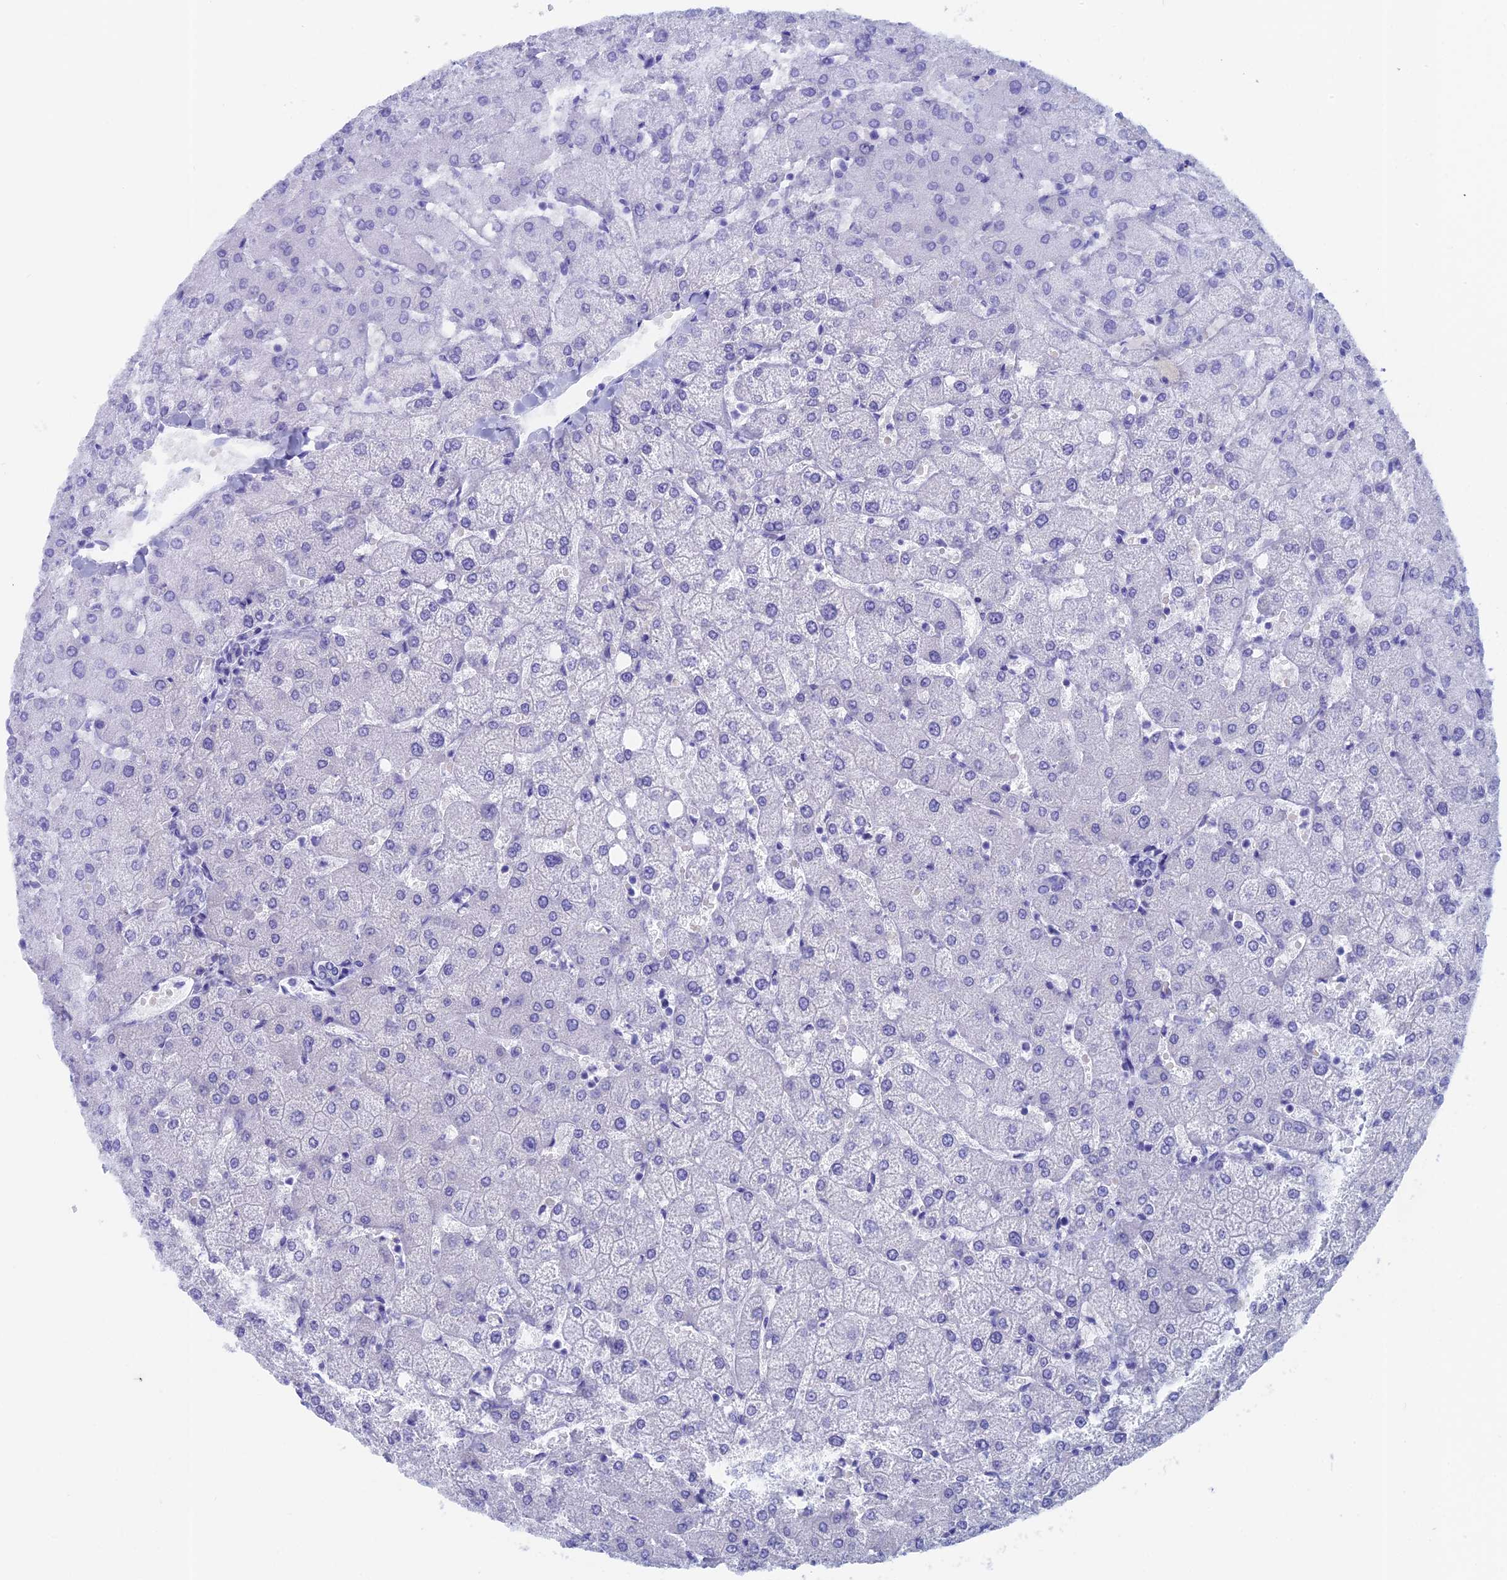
{"staining": {"intensity": "negative", "quantity": "none", "location": "none"}, "tissue": "liver", "cell_type": "Cholangiocytes", "image_type": "normal", "snomed": [{"axis": "morphology", "description": "Normal tissue, NOS"}, {"axis": "topography", "description": "Liver"}], "caption": "Immunohistochemical staining of normal human liver displays no significant staining in cholangiocytes.", "gene": "CAPS", "patient": {"sex": "female", "age": 54}}